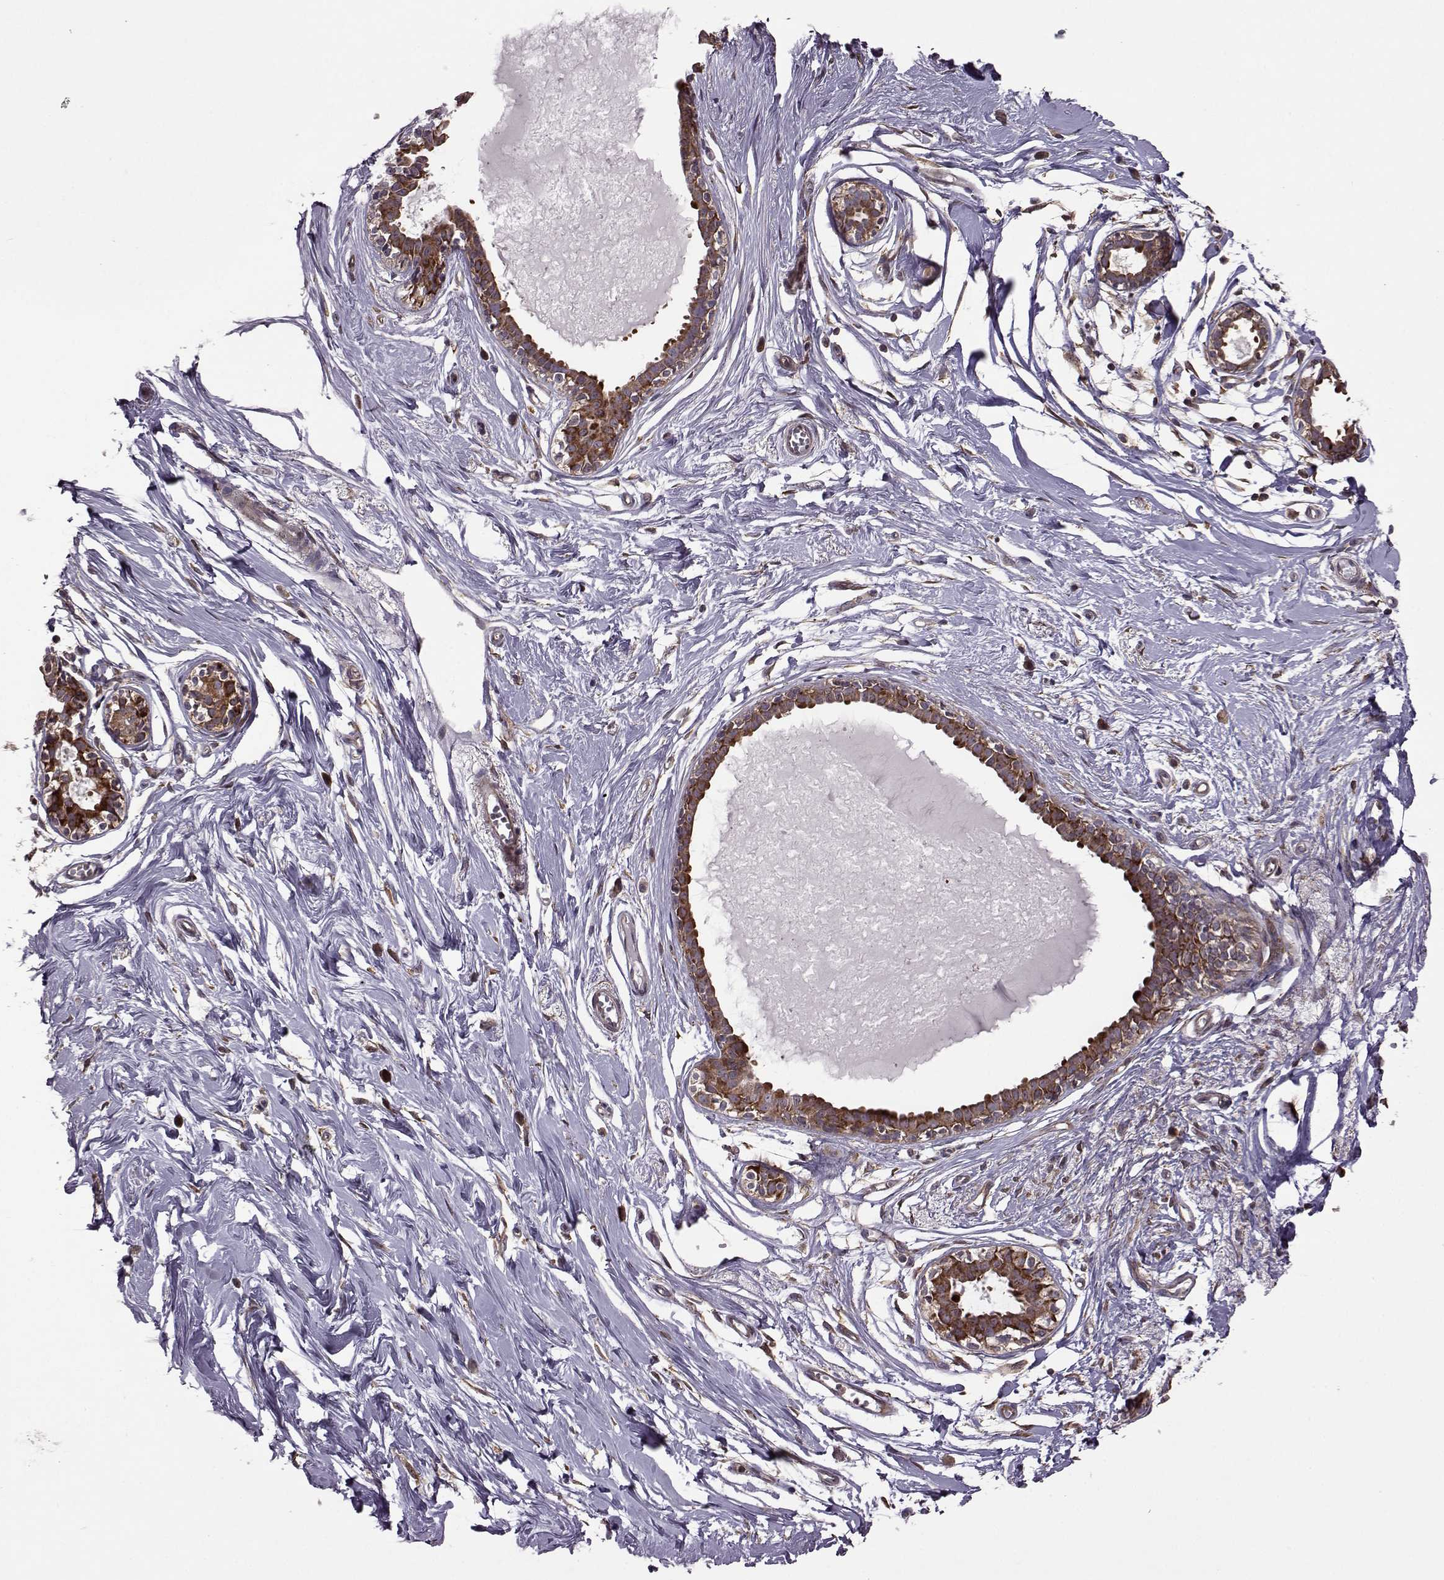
{"staining": {"intensity": "negative", "quantity": "none", "location": "none"}, "tissue": "breast", "cell_type": "Adipocytes", "image_type": "normal", "snomed": [{"axis": "morphology", "description": "Normal tissue, NOS"}, {"axis": "topography", "description": "Breast"}], "caption": "A photomicrograph of breast stained for a protein displays no brown staining in adipocytes.", "gene": "URI1", "patient": {"sex": "female", "age": 49}}